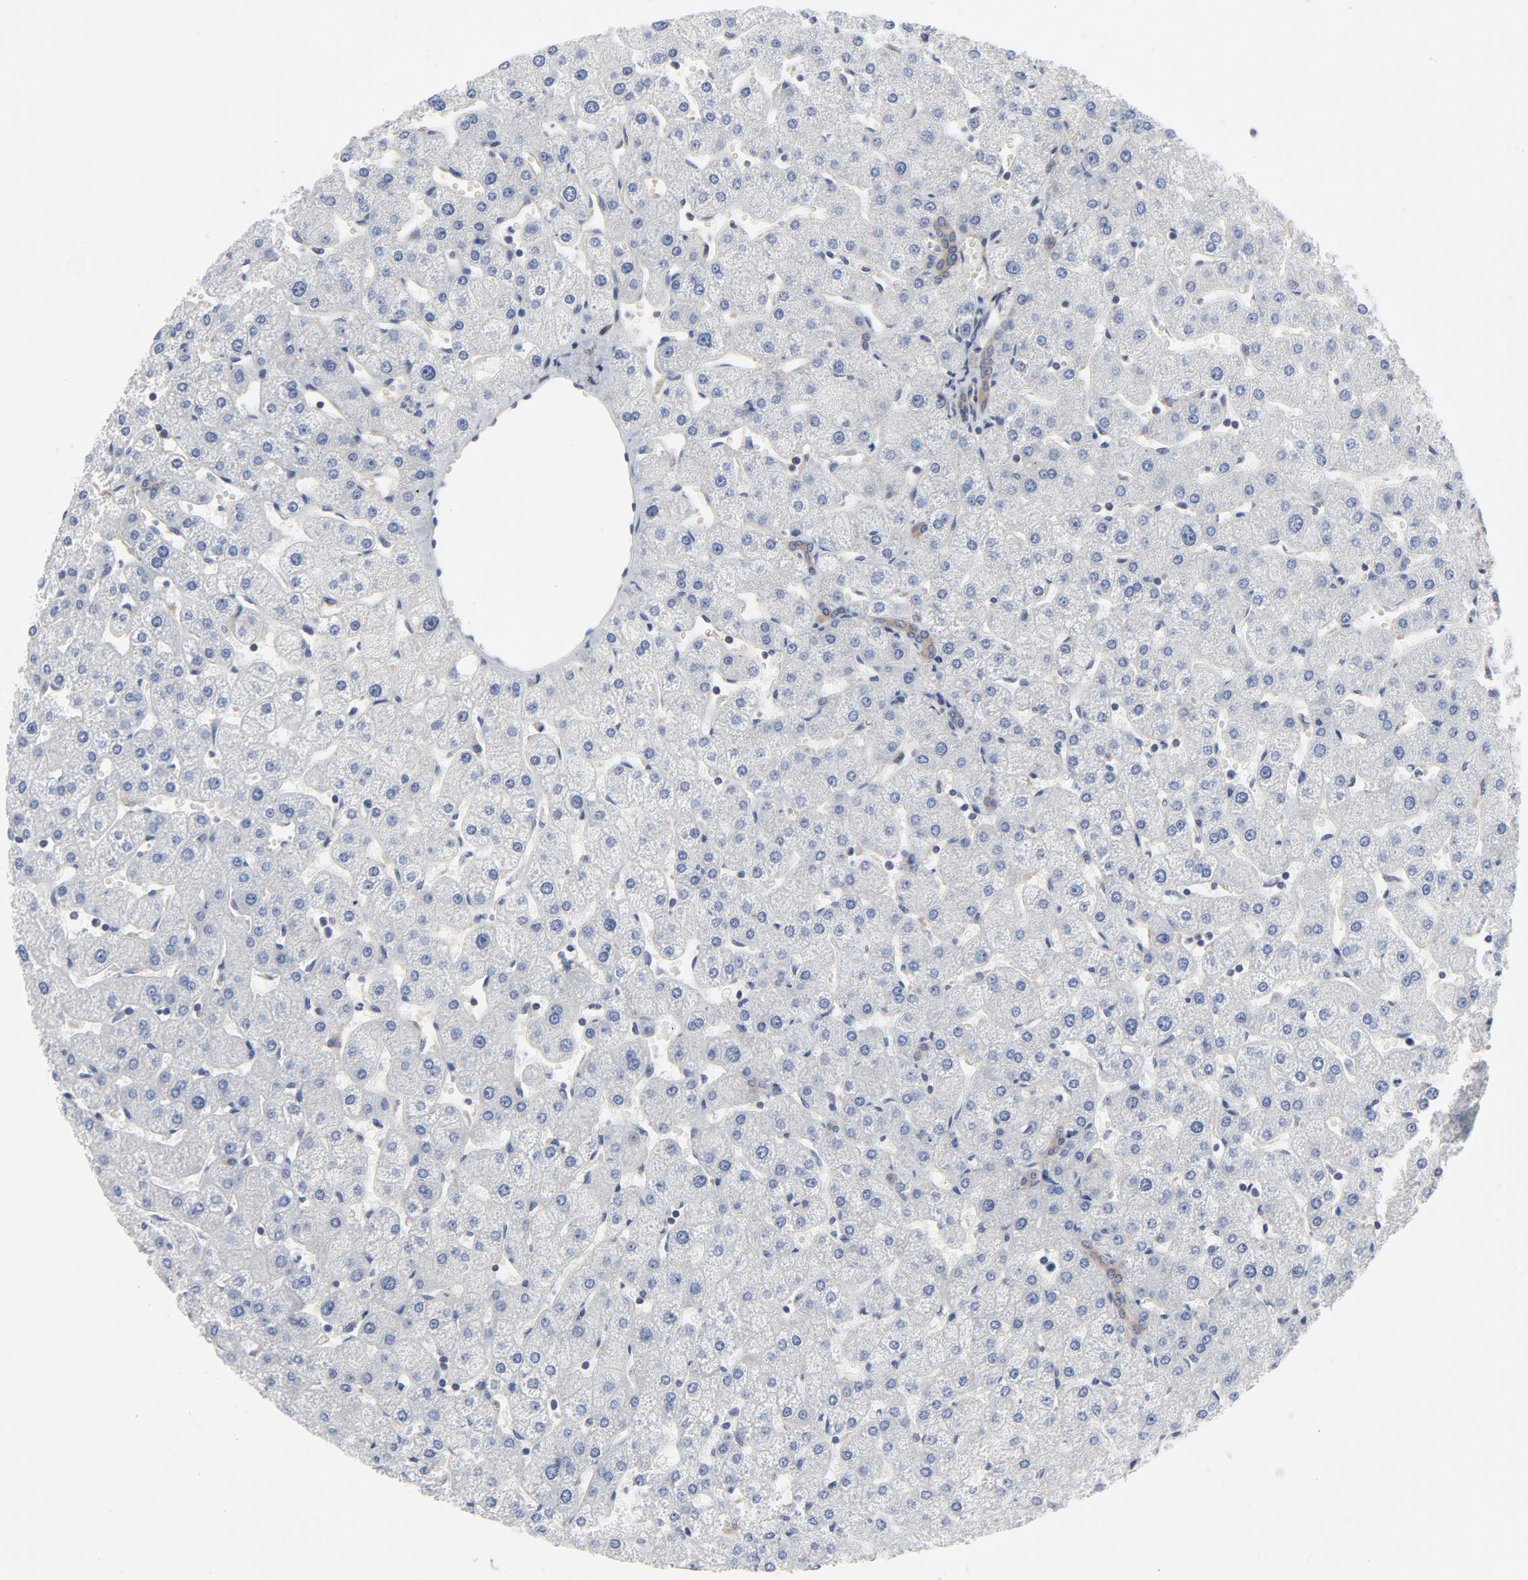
{"staining": {"intensity": "moderate", "quantity": ">75%", "location": "cytoplasmic/membranous"}, "tissue": "liver", "cell_type": "Cholangiocytes", "image_type": "normal", "snomed": [{"axis": "morphology", "description": "Normal tissue, NOS"}, {"axis": "topography", "description": "Liver"}], "caption": "About >75% of cholangiocytes in normal human liver demonstrate moderate cytoplasmic/membranous protein positivity as visualized by brown immunohistochemical staining.", "gene": "DYNLT3", "patient": {"sex": "male", "age": 67}}